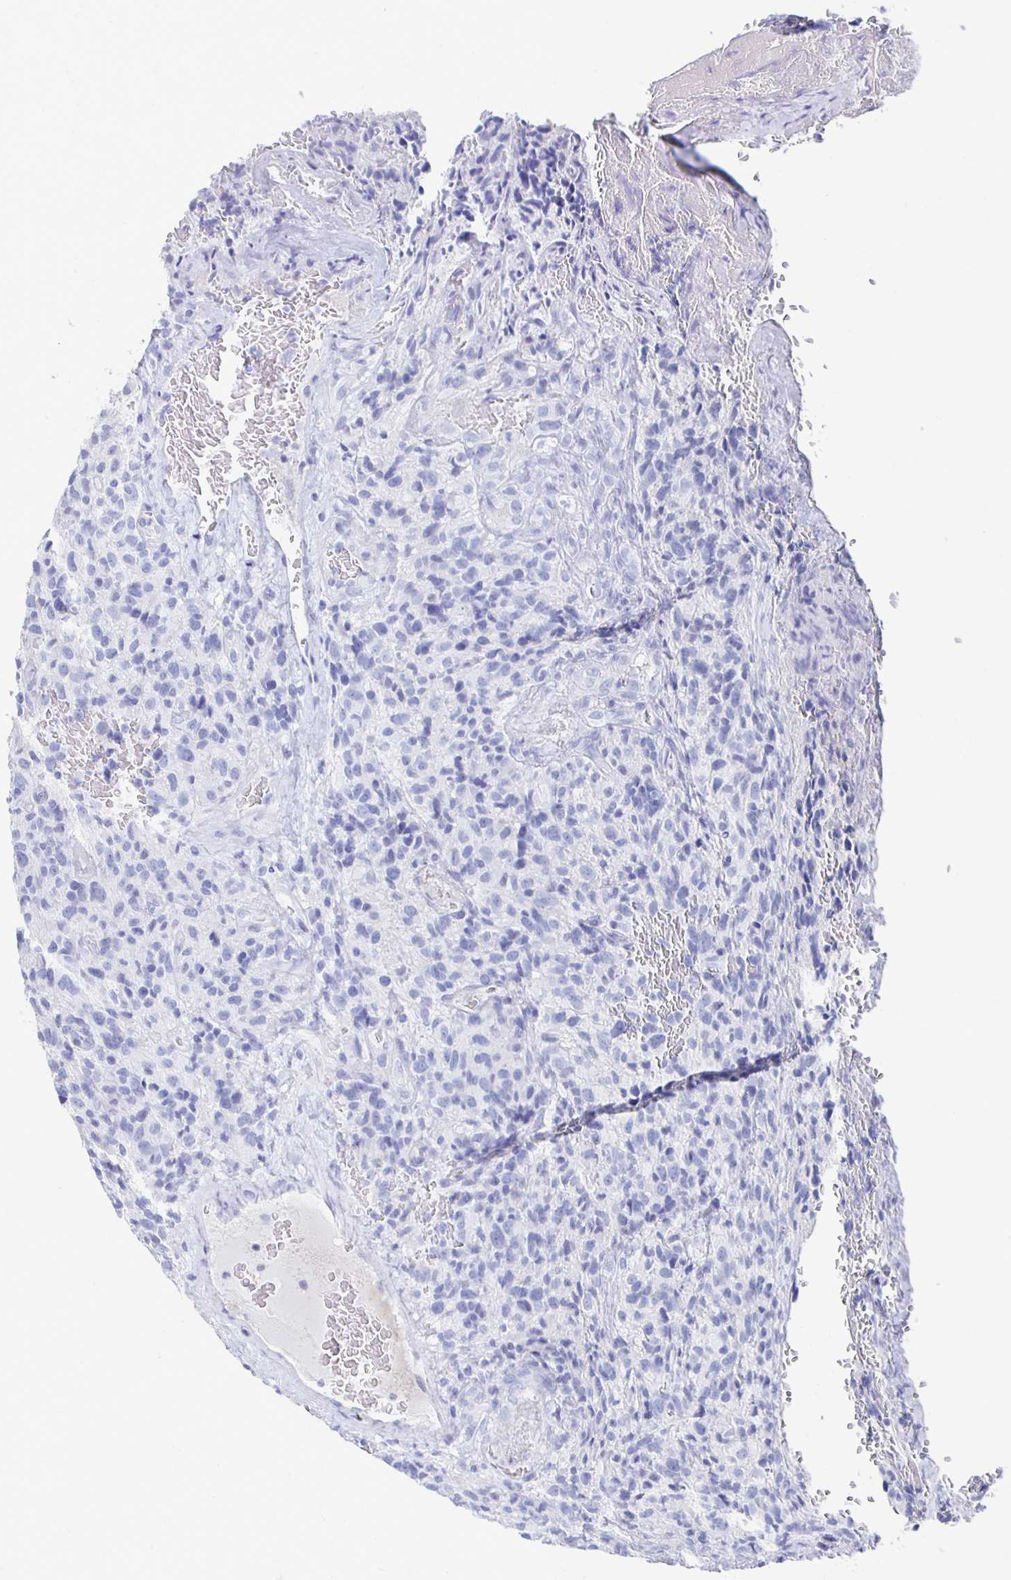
{"staining": {"intensity": "negative", "quantity": "none", "location": "none"}, "tissue": "glioma", "cell_type": "Tumor cells", "image_type": "cancer", "snomed": [{"axis": "morphology", "description": "Glioma, malignant, High grade"}, {"axis": "topography", "description": "Brain"}], "caption": "Human glioma stained for a protein using immunohistochemistry (IHC) exhibits no staining in tumor cells.", "gene": "PRDM7", "patient": {"sex": "male", "age": 76}}